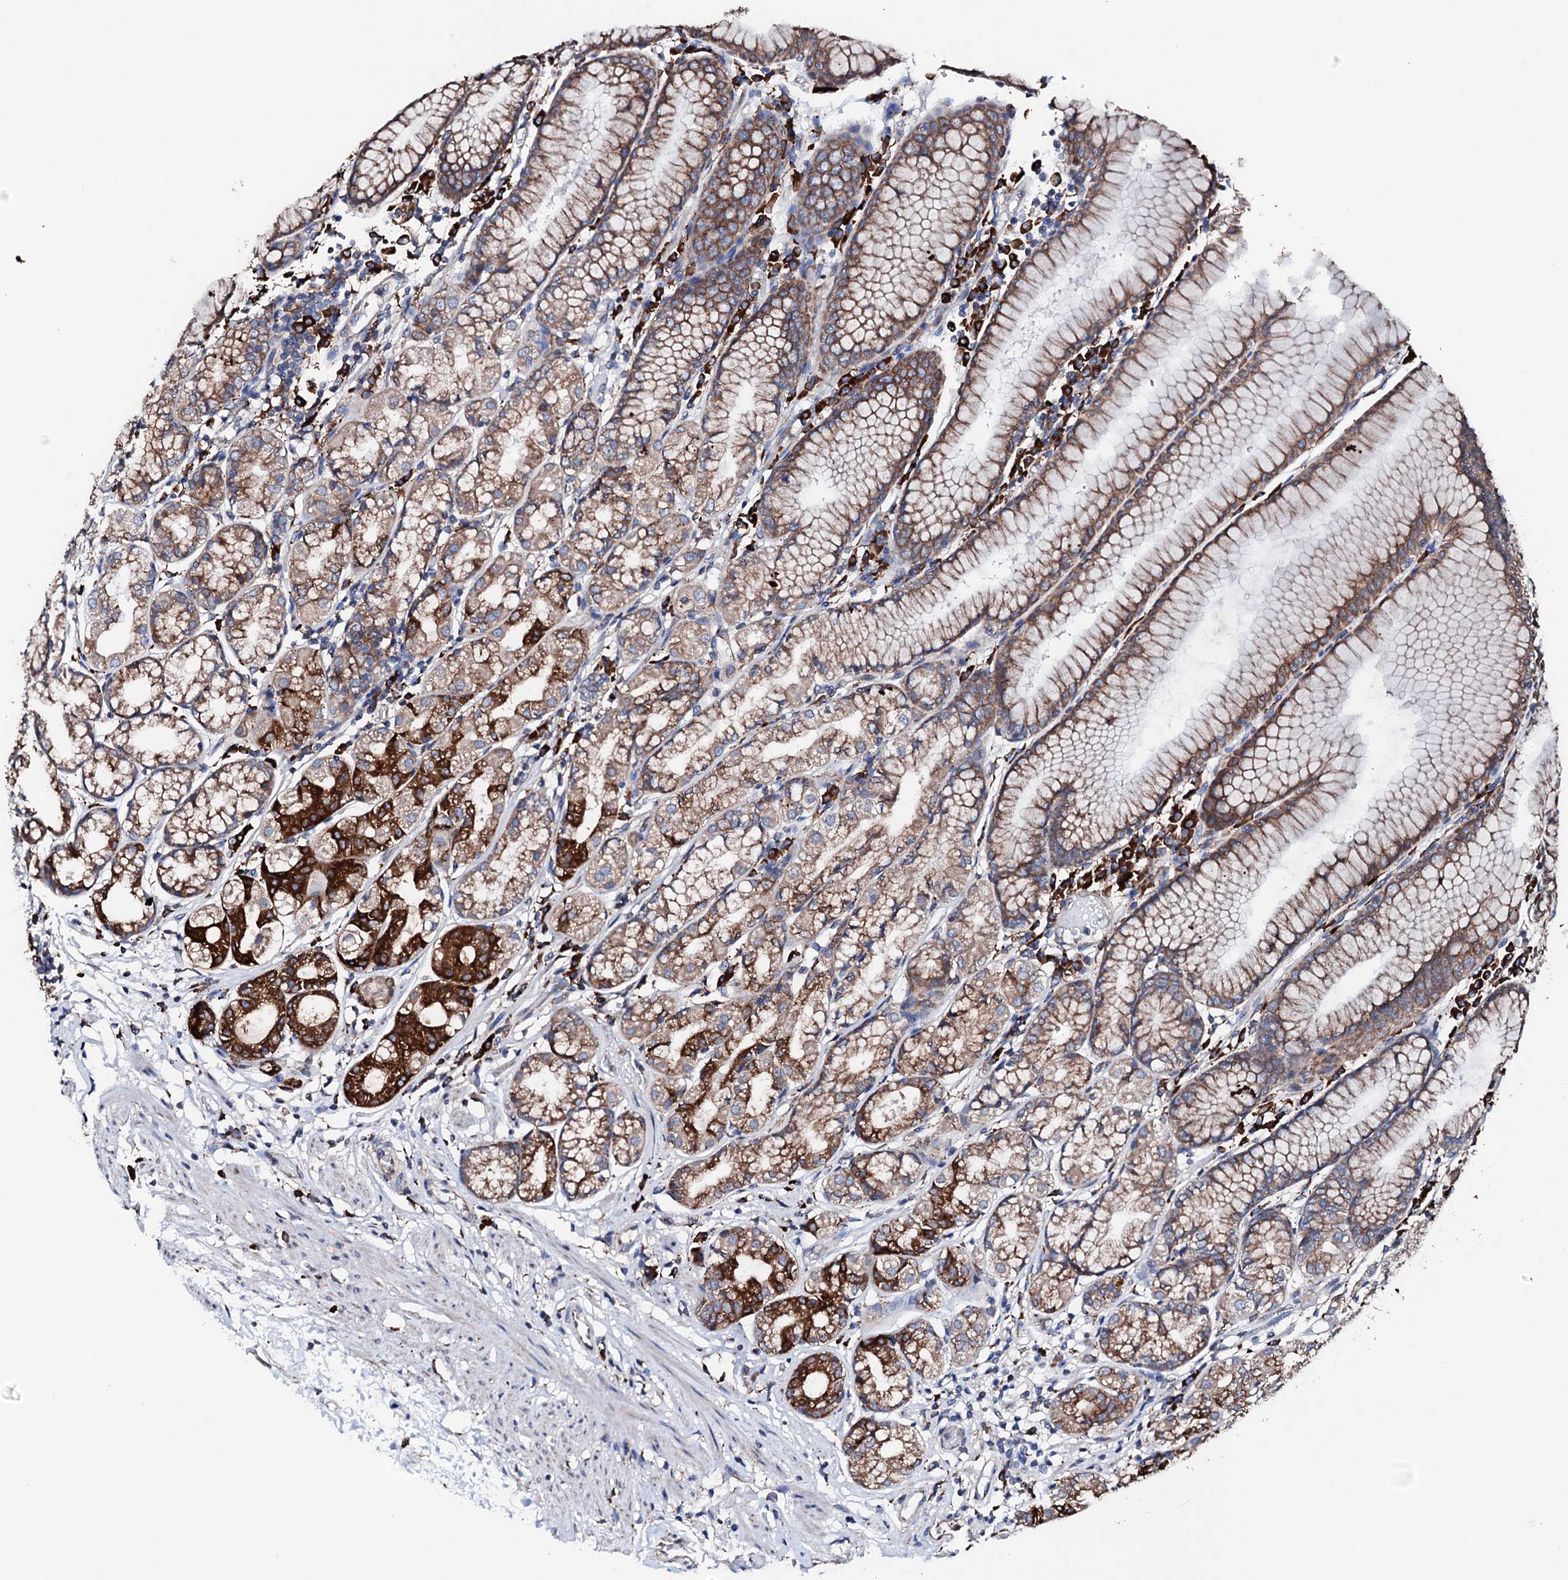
{"staining": {"intensity": "strong", "quantity": ">75%", "location": "cytoplasmic/membranous"}, "tissue": "stomach", "cell_type": "Glandular cells", "image_type": "normal", "snomed": [{"axis": "morphology", "description": "Normal tissue, NOS"}, {"axis": "topography", "description": "Stomach"}], "caption": "Immunohistochemical staining of unremarkable human stomach demonstrates >75% levels of strong cytoplasmic/membranous protein positivity in approximately >75% of glandular cells. (brown staining indicates protein expression, while blue staining denotes nuclei).", "gene": "AMDHD1", "patient": {"sex": "female", "age": 57}}